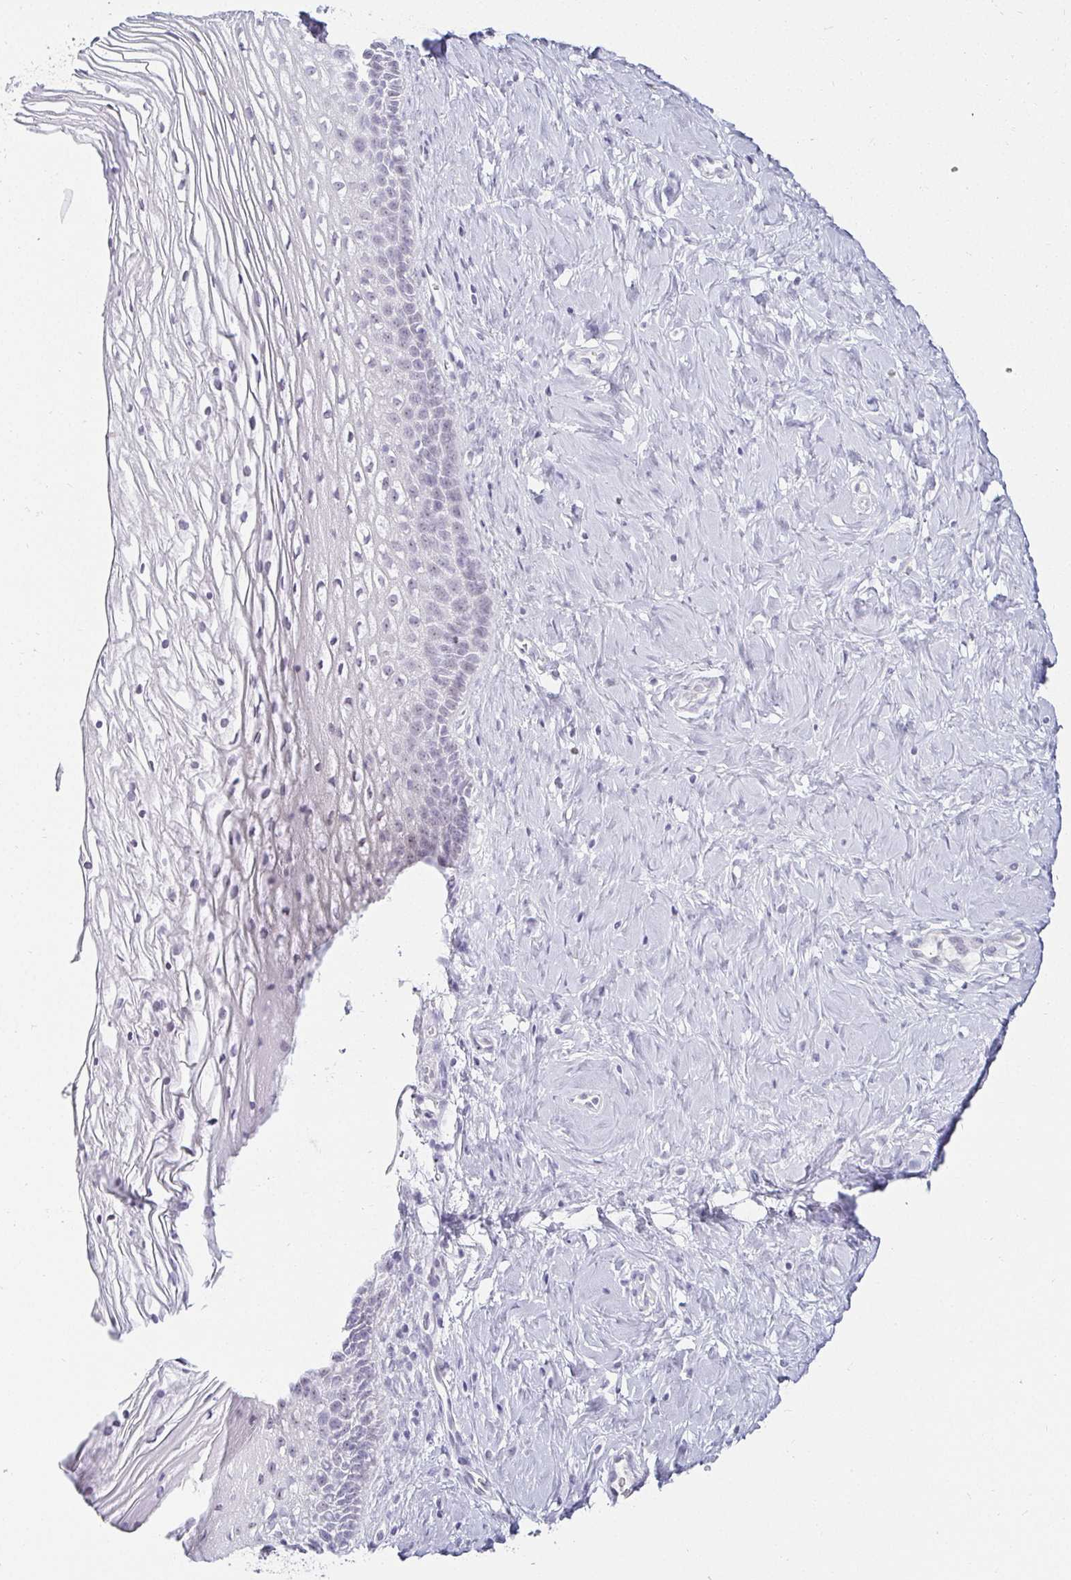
{"staining": {"intensity": "negative", "quantity": "none", "location": "none"}, "tissue": "cervix", "cell_type": "Glandular cells", "image_type": "normal", "snomed": [{"axis": "morphology", "description": "Normal tissue, NOS"}, {"axis": "topography", "description": "Cervix"}], "caption": "Immunohistochemical staining of unremarkable human cervix reveals no significant expression in glandular cells.", "gene": "ACAN", "patient": {"sex": "female", "age": 36}}